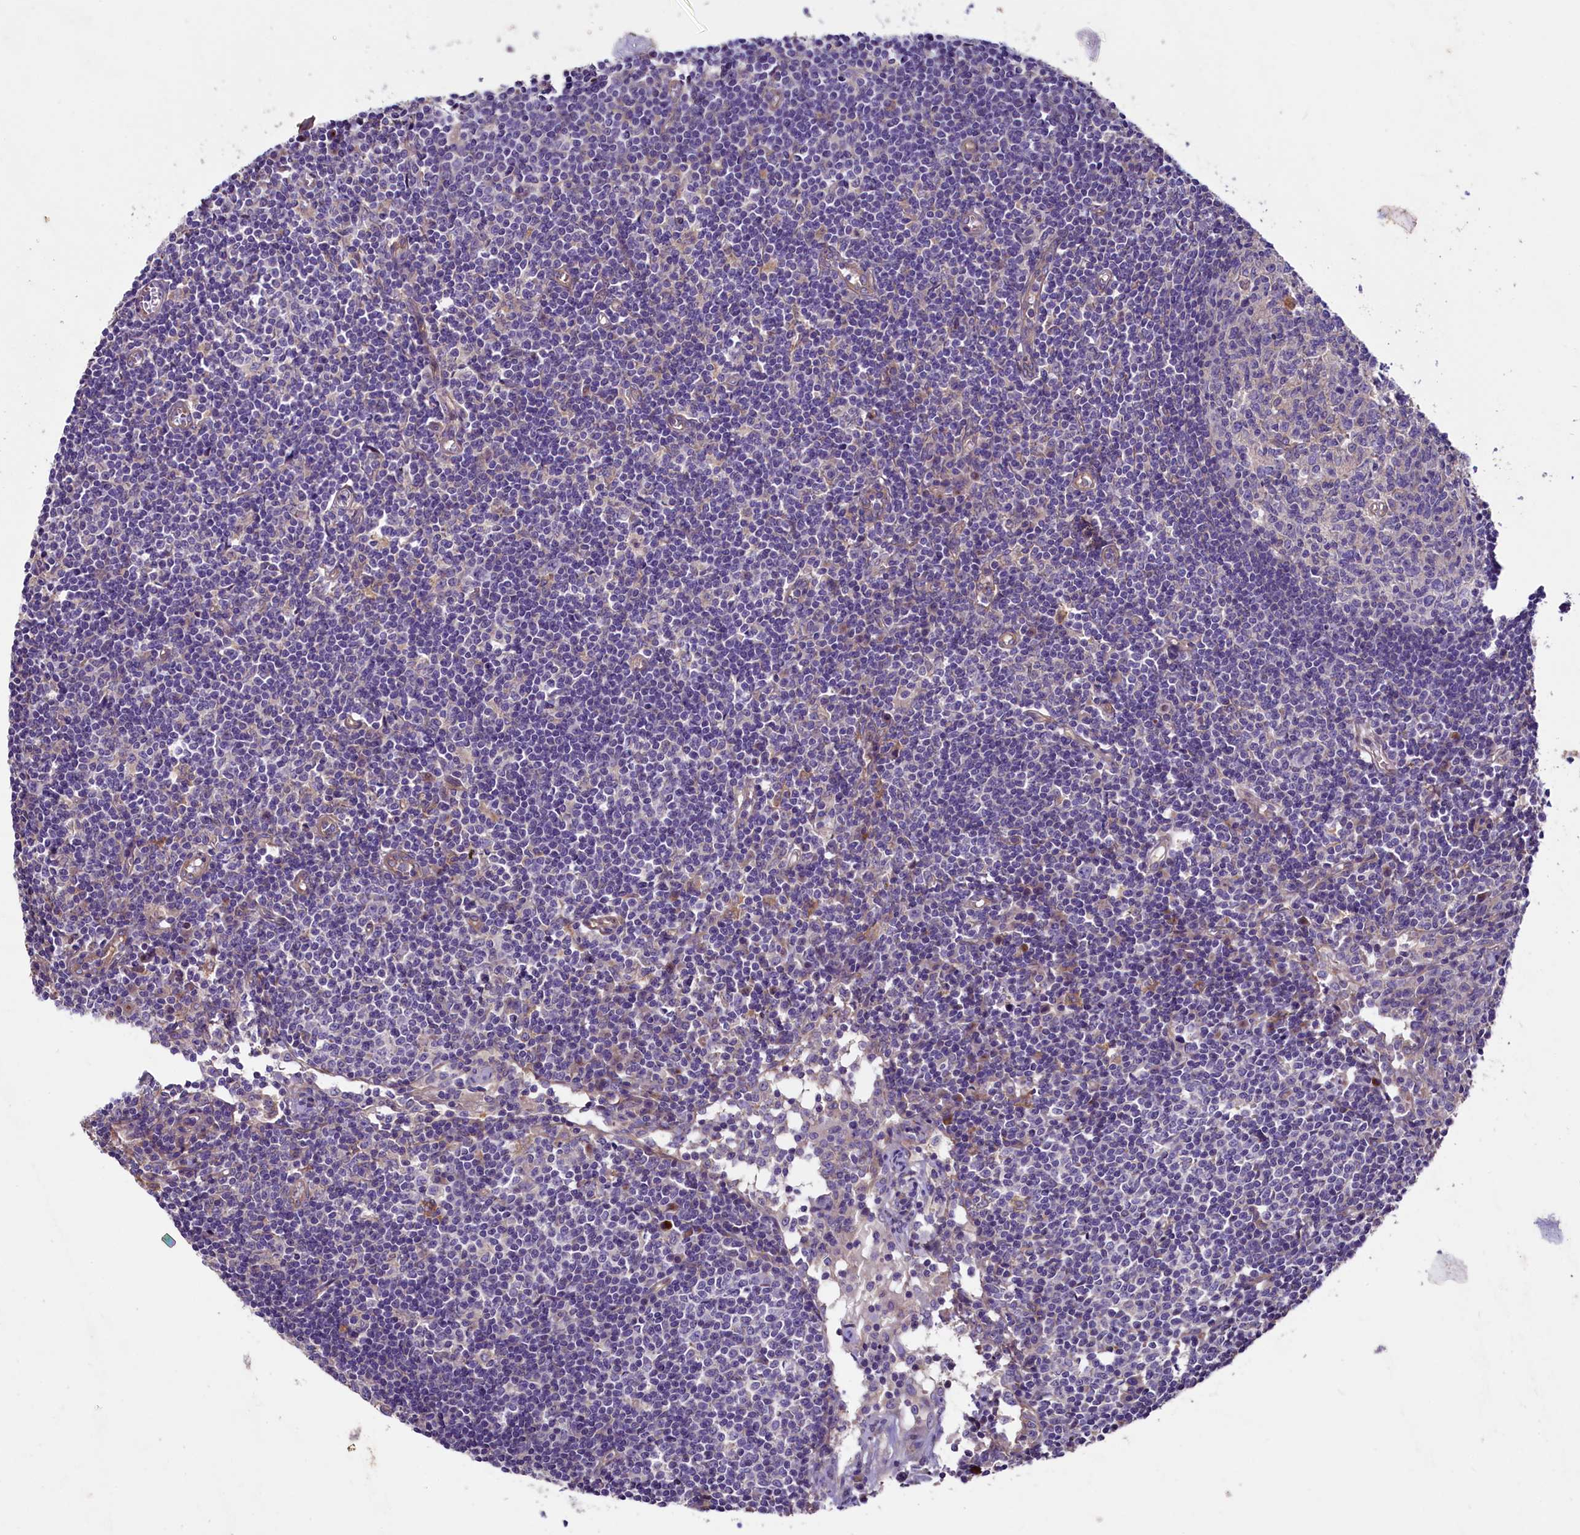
{"staining": {"intensity": "negative", "quantity": "none", "location": "none"}, "tissue": "lymph node", "cell_type": "Germinal center cells", "image_type": "normal", "snomed": [{"axis": "morphology", "description": "Normal tissue, NOS"}, {"axis": "topography", "description": "Lymph node"}], "caption": "Benign lymph node was stained to show a protein in brown. There is no significant staining in germinal center cells.", "gene": "GPR108", "patient": {"sex": "female", "age": 55}}